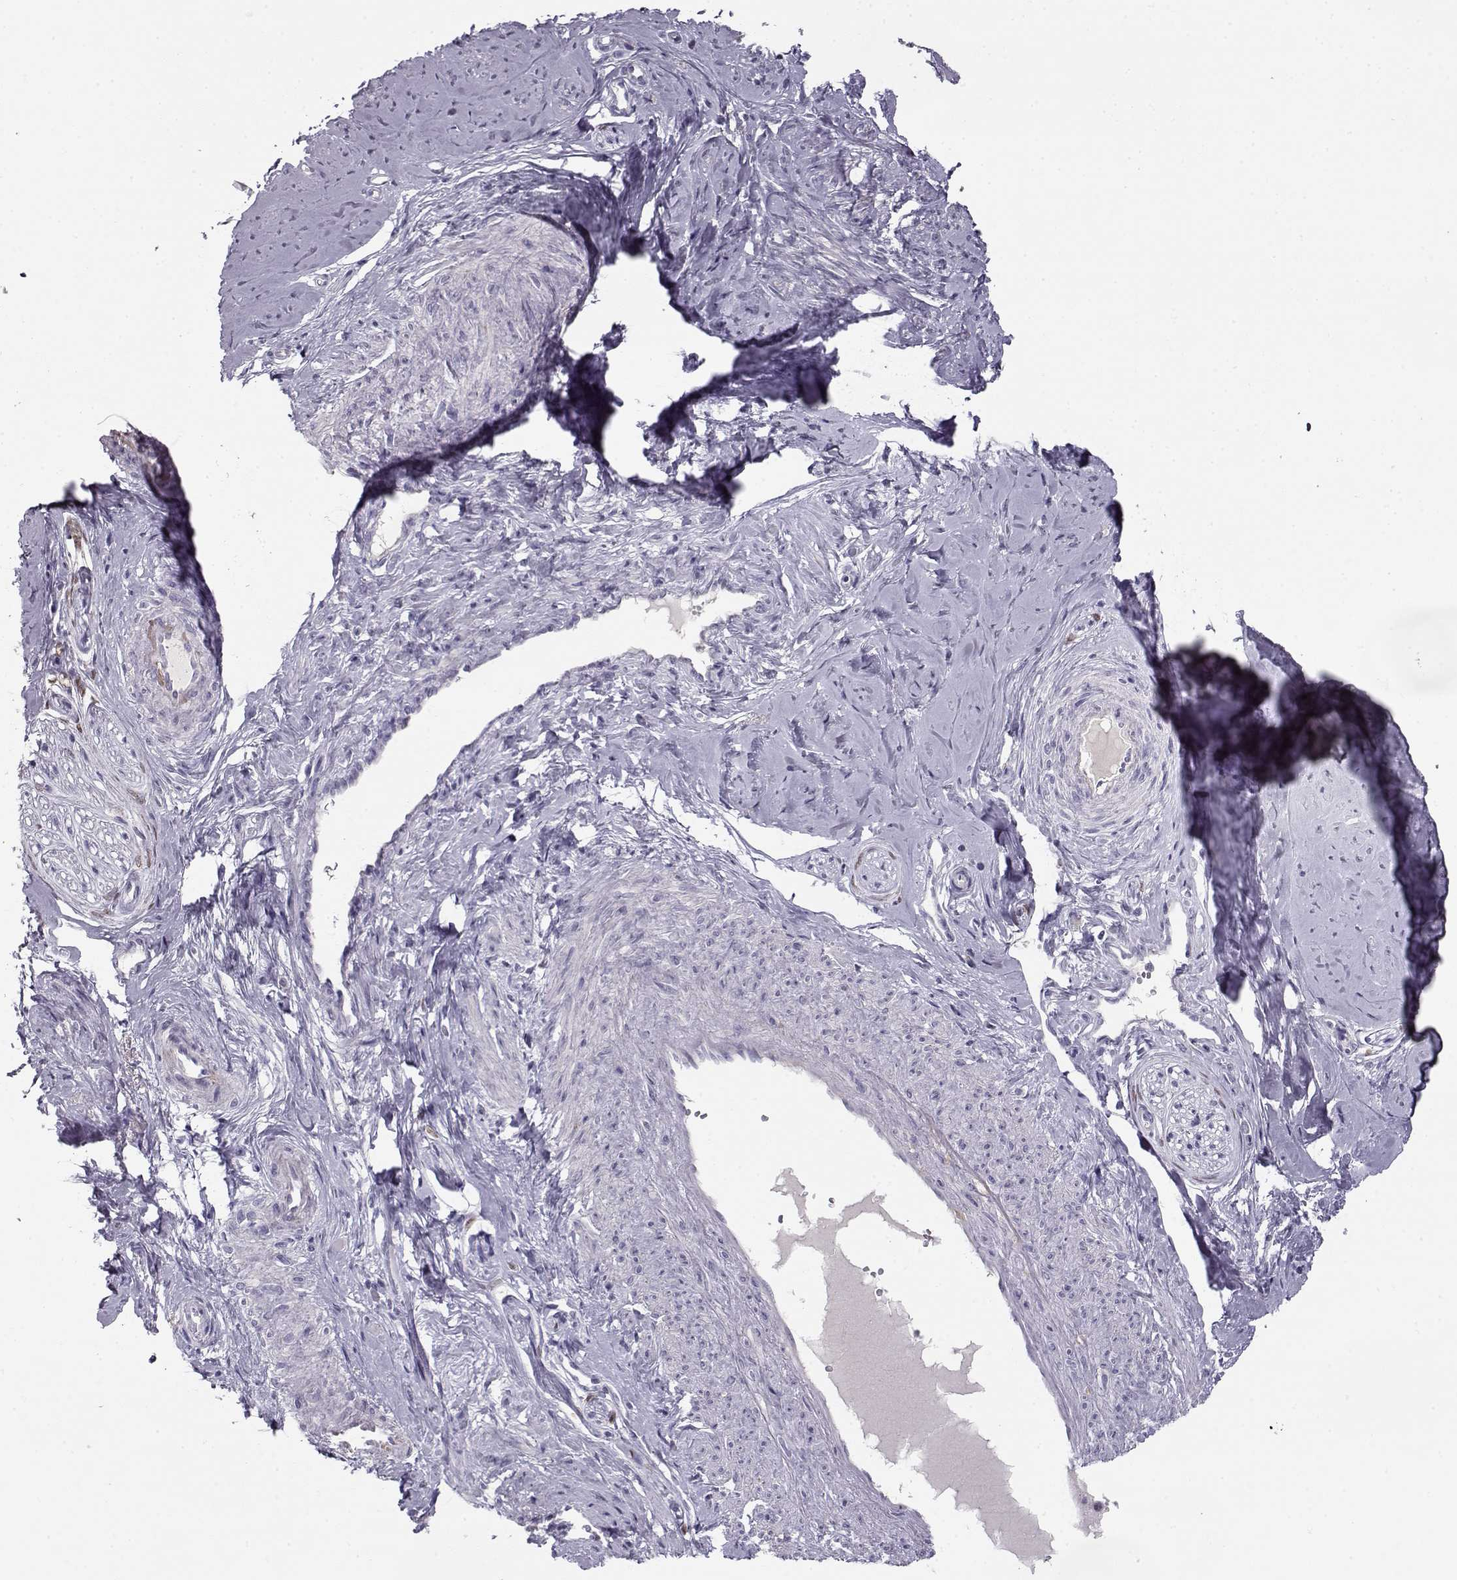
{"staining": {"intensity": "negative", "quantity": "none", "location": "none"}, "tissue": "smooth muscle", "cell_type": "Smooth muscle cells", "image_type": "normal", "snomed": [{"axis": "morphology", "description": "Normal tissue, NOS"}, {"axis": "topography", "description": "Smooth muscle"}], "caption": "The image exhibits no staining of smooth muscle cells in normal smooth muscle.", "gene": "GRK1", "patient": {"sex": "female", "age": 48}}